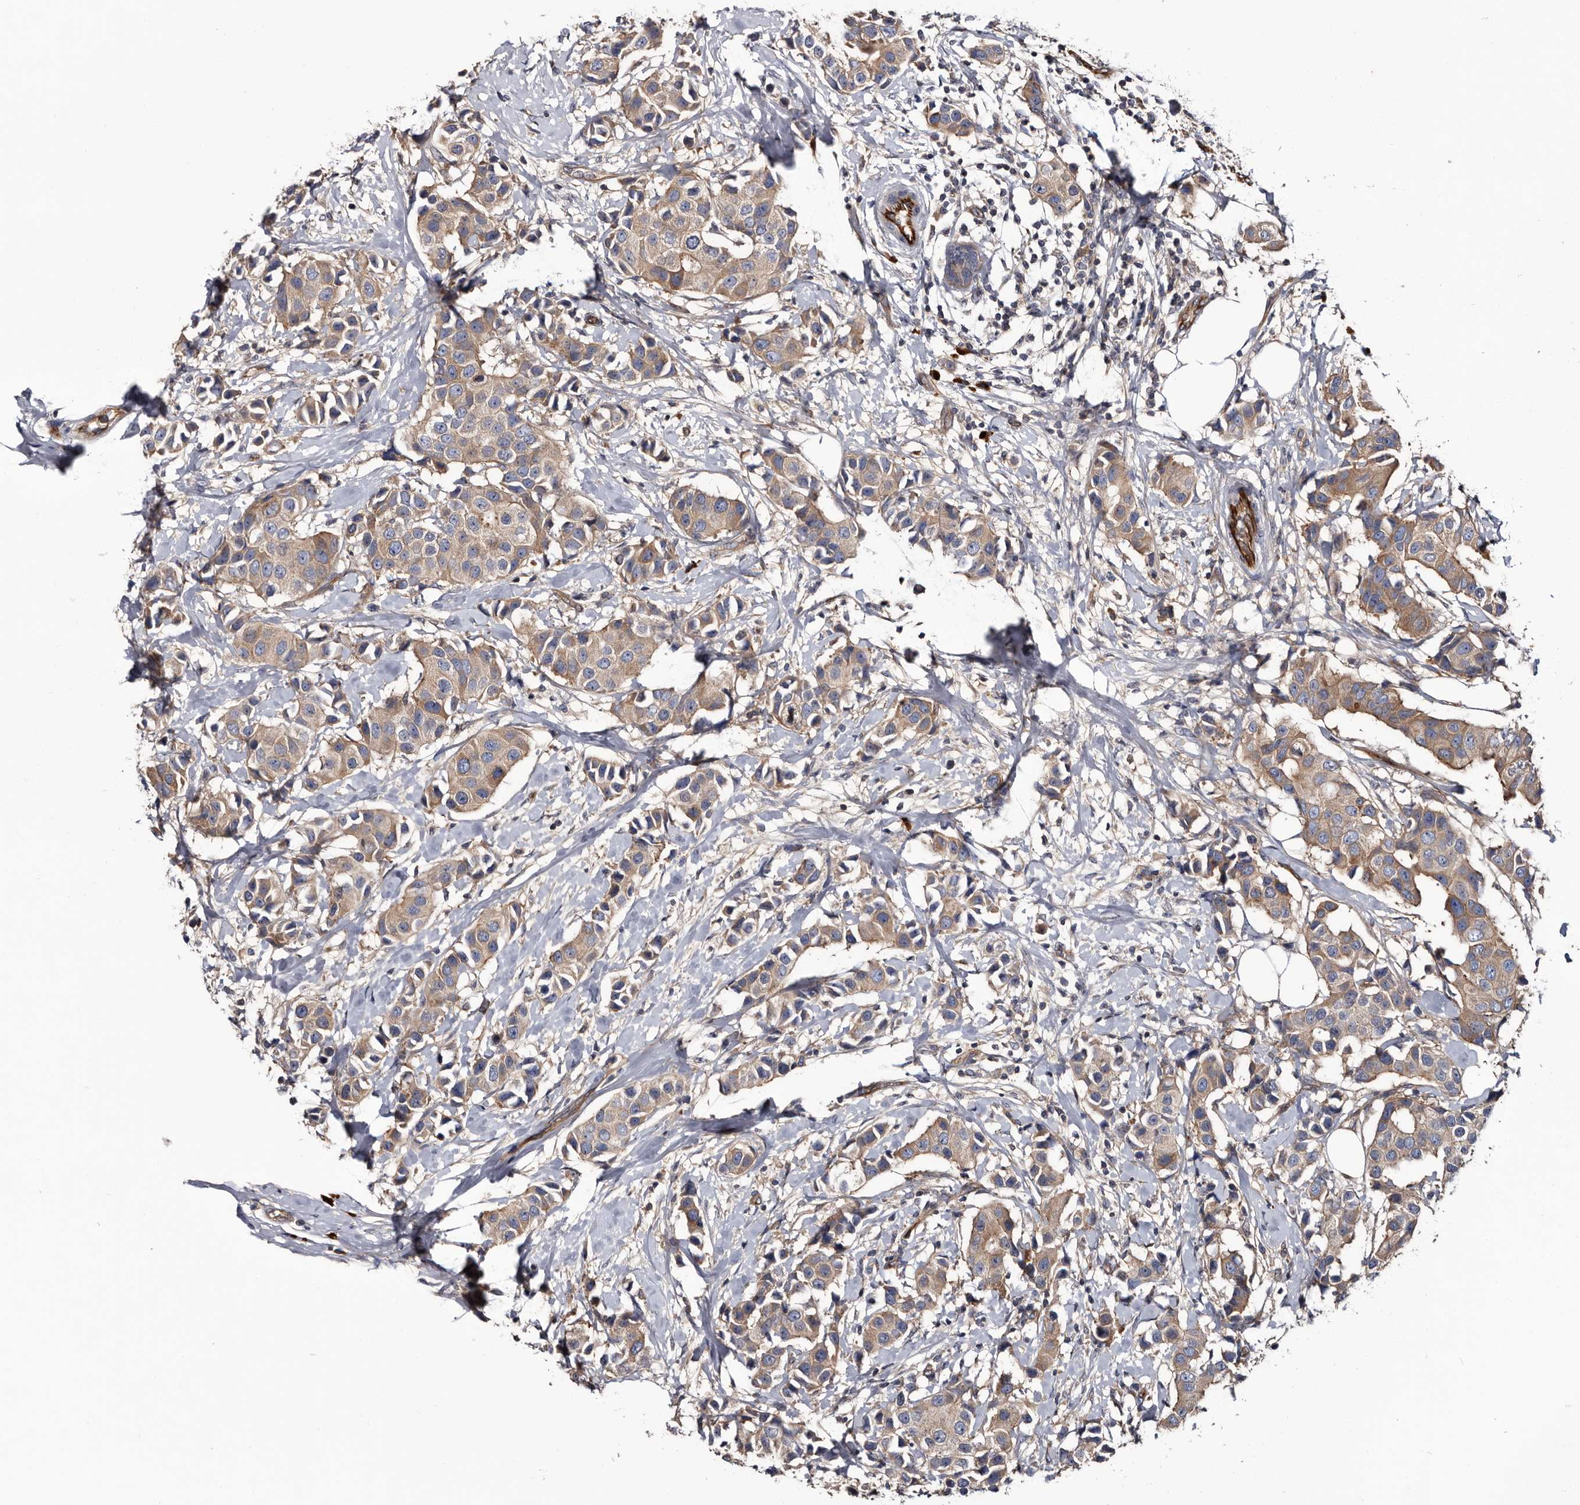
{"staining": {"intensity": "weak", "quantity": ">75%", "location": "cytoplasmic/membranous"}, "tissue": "breast cancer", "cell_type": "Tumor cells", "image_type": "cancer", "snomed": [{"axis": "morphology", "description": "Normal tissue, NOS"}, {"axis": "morphology", "description": "Duct carcinoma"}, {"axis": "topography", "description": "Breast"}], "caption": "Breast intraductal carcinoma stained for a protein (brown) exhibits weak cytoplasmic/membranous positive staining in about >75% of tumor cells.", "gene": "TSPAN17", "patient": {"sex": "female", "age": 39}}